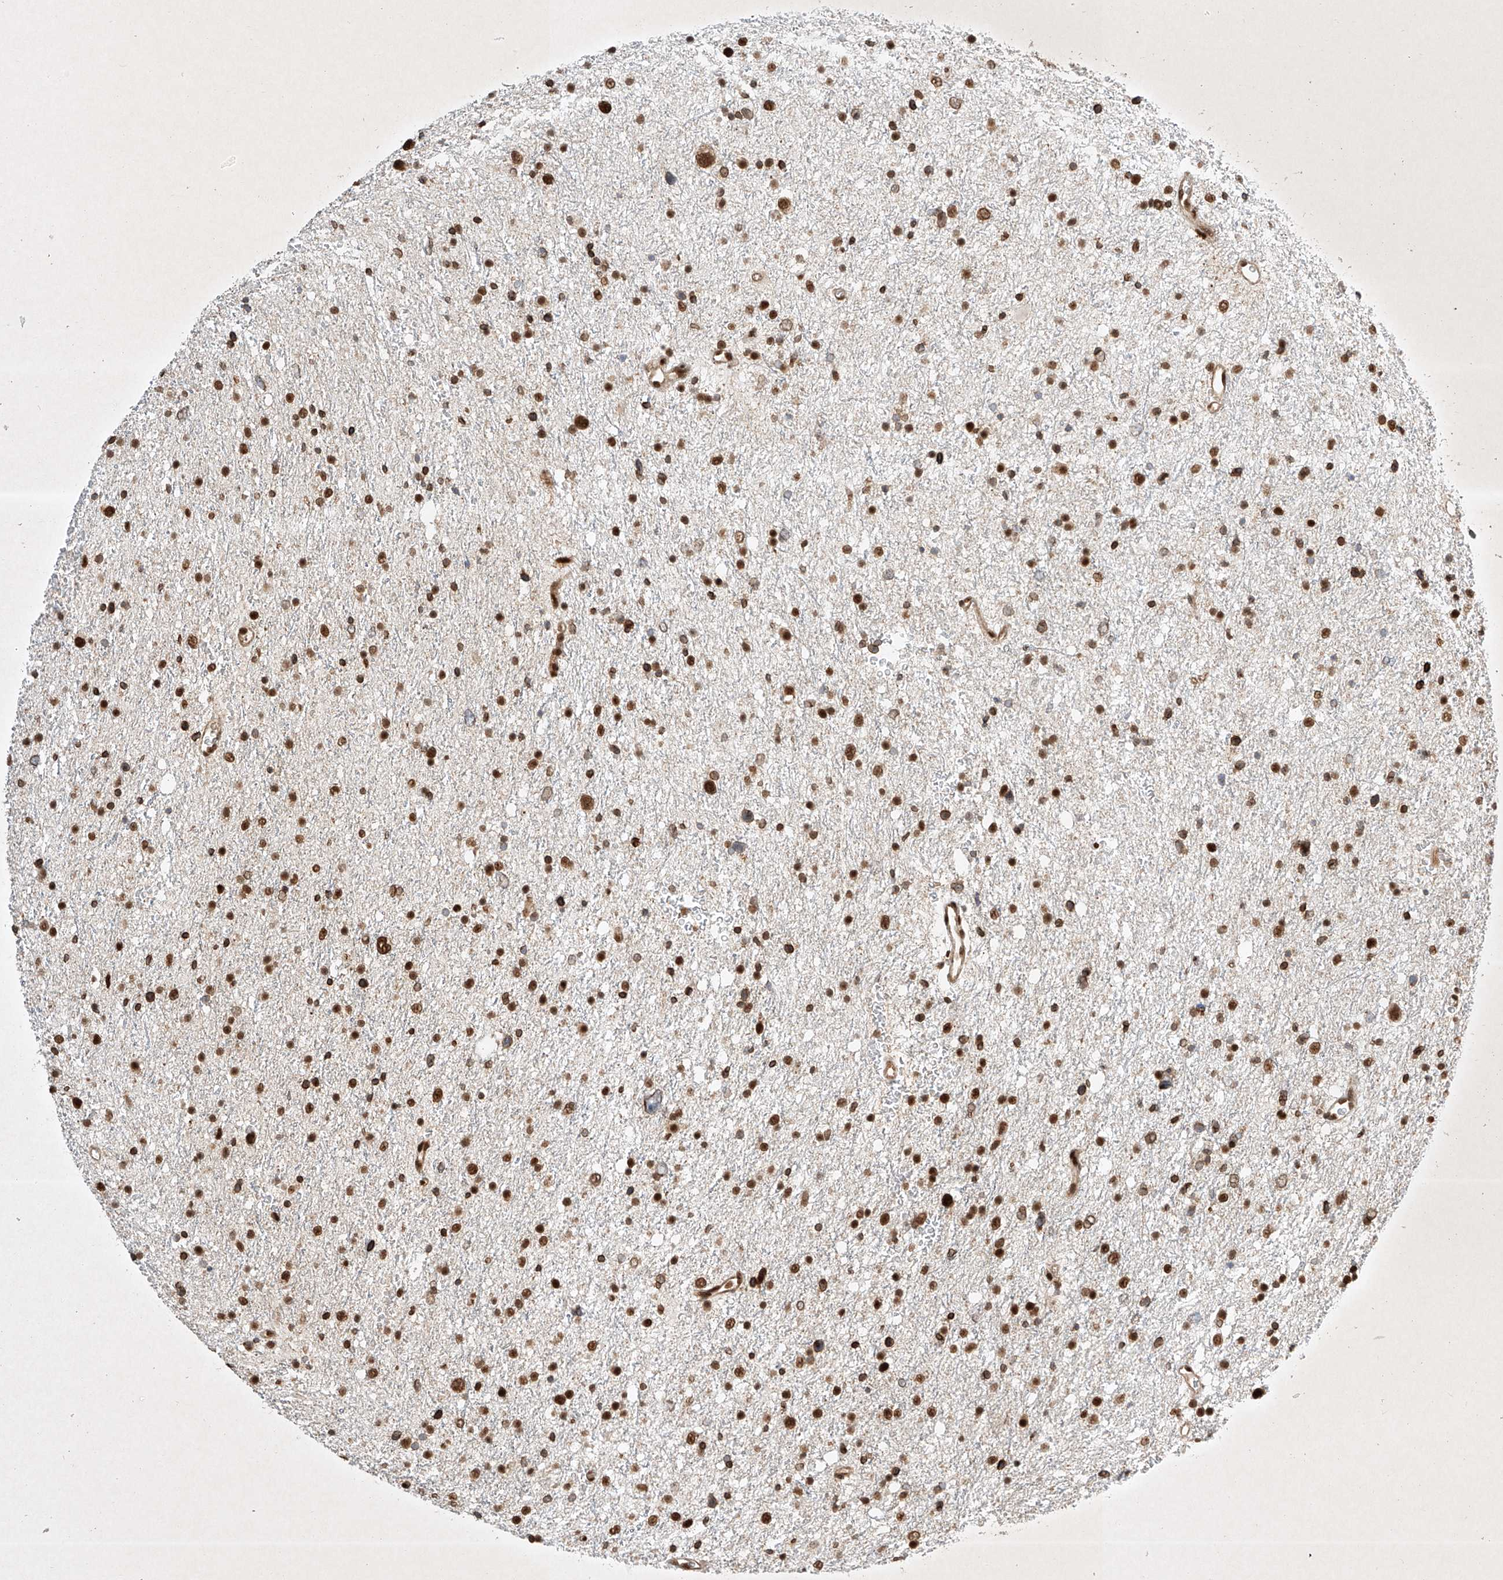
{"staining": {"intensity": "strong", "quantity": ">75%", "location": "nuclear"}, "tissue": "glioma", "cell_type": "Tumor cells", "image_type": "cancer", "snomed": [{"axis": "morphology", "description": "Glioma, malignant, Low grade"}, {"axis": "topography", "description": "Brain"}], "caption": "Immunohistochemical staining of human glioma exhibits high levels of strong nuclear expression in approximately >75% of tumor cells. (DAB IHC, brown staining for protein, blue staining for nuclei).", "gene": "EPG5", "patient": {"sex": "female", "age": 37}}